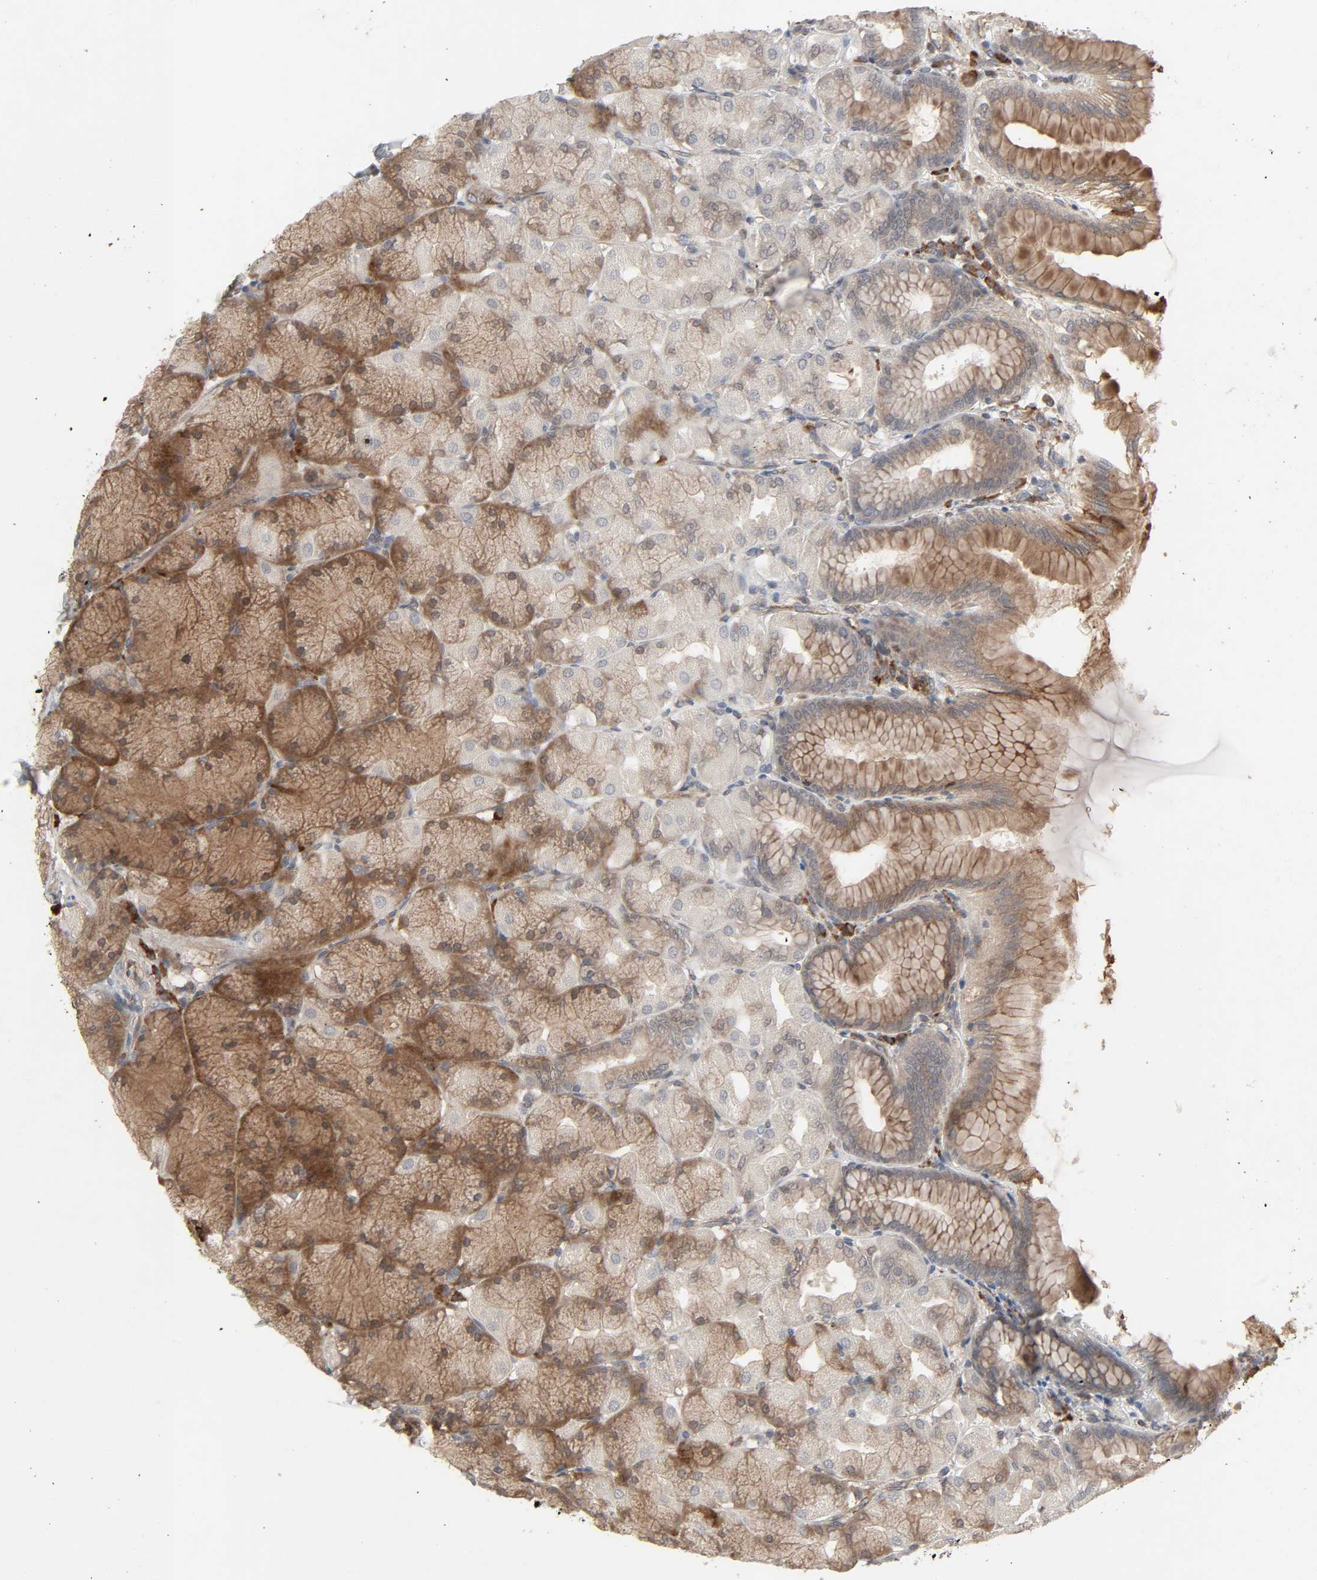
{"staining": {"intensity": "moderate", "quantity": ">75%", "location": "cytoplasmic/membranous"}, "tissue": "stomach", "cell_type": "Glandular cells", "image_type": "normal", "snomed": [{"axis": "morphology", "description": "Normal tissue, NOS"}, {"axis": "topography", "description": "Stomach, upper"}], "caption": "Moderate cytoplasmic/membranous expression for a protein is appreciated in about >75% of glandular cells of benign stomach using immunohistochemistry.", "gene": "ADCY4", "patient": {"sex": "female", "age": 56}}